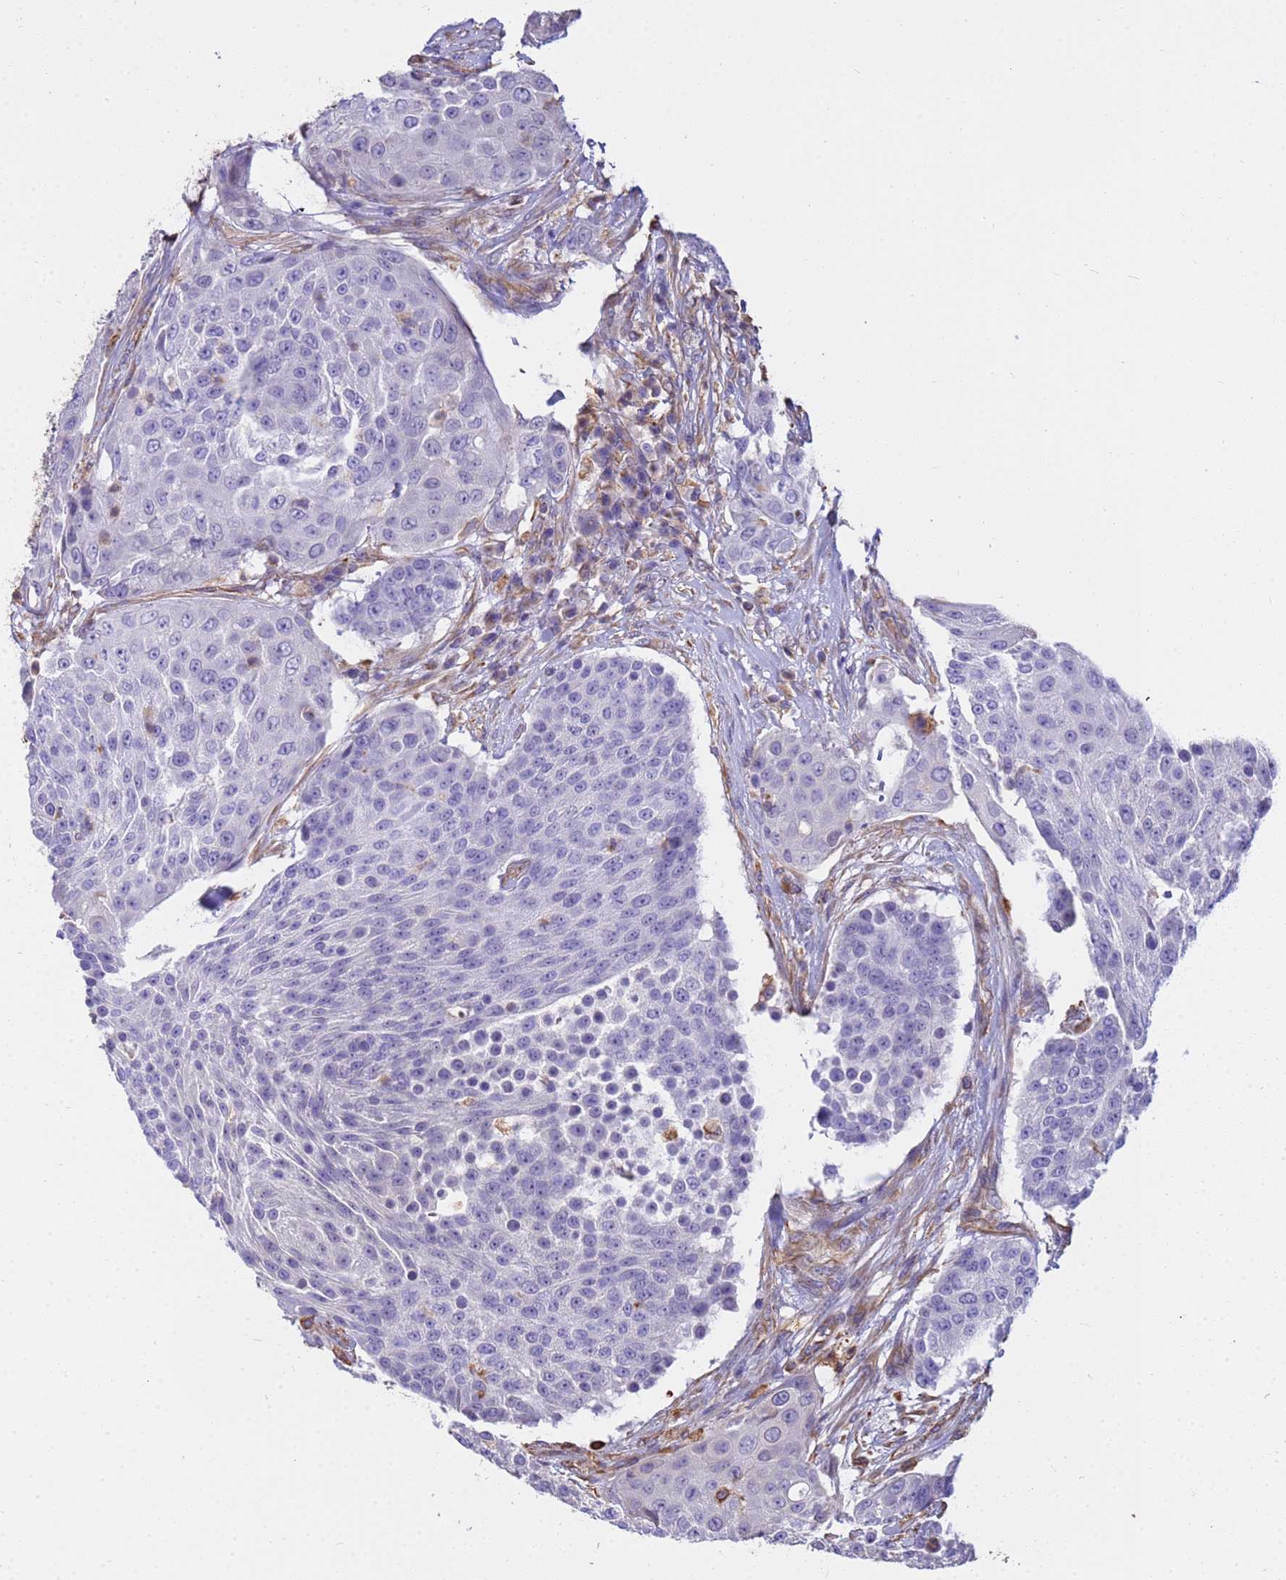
{"staining": {"intensity": "negative", "quantity": "none", "location": "none"}, "tissue": "urothelial cancer", "cell_type": "Tumor cells", "image_type": "cancer", "snomed": [{"axis": "morphology", "description": "Urothelial carcinoma, High grade"}, {"axis": "topography", "description": "Urinary bladder"}], "caption": "IHC of human urothelial carcinoma (high-grade) demonstrates no staining in tumor cells. (DAB immunohistochemistry (IHC), high magnification).", "gene": "TCEAL3", "patient": {"sex": "female", "age": 63}}